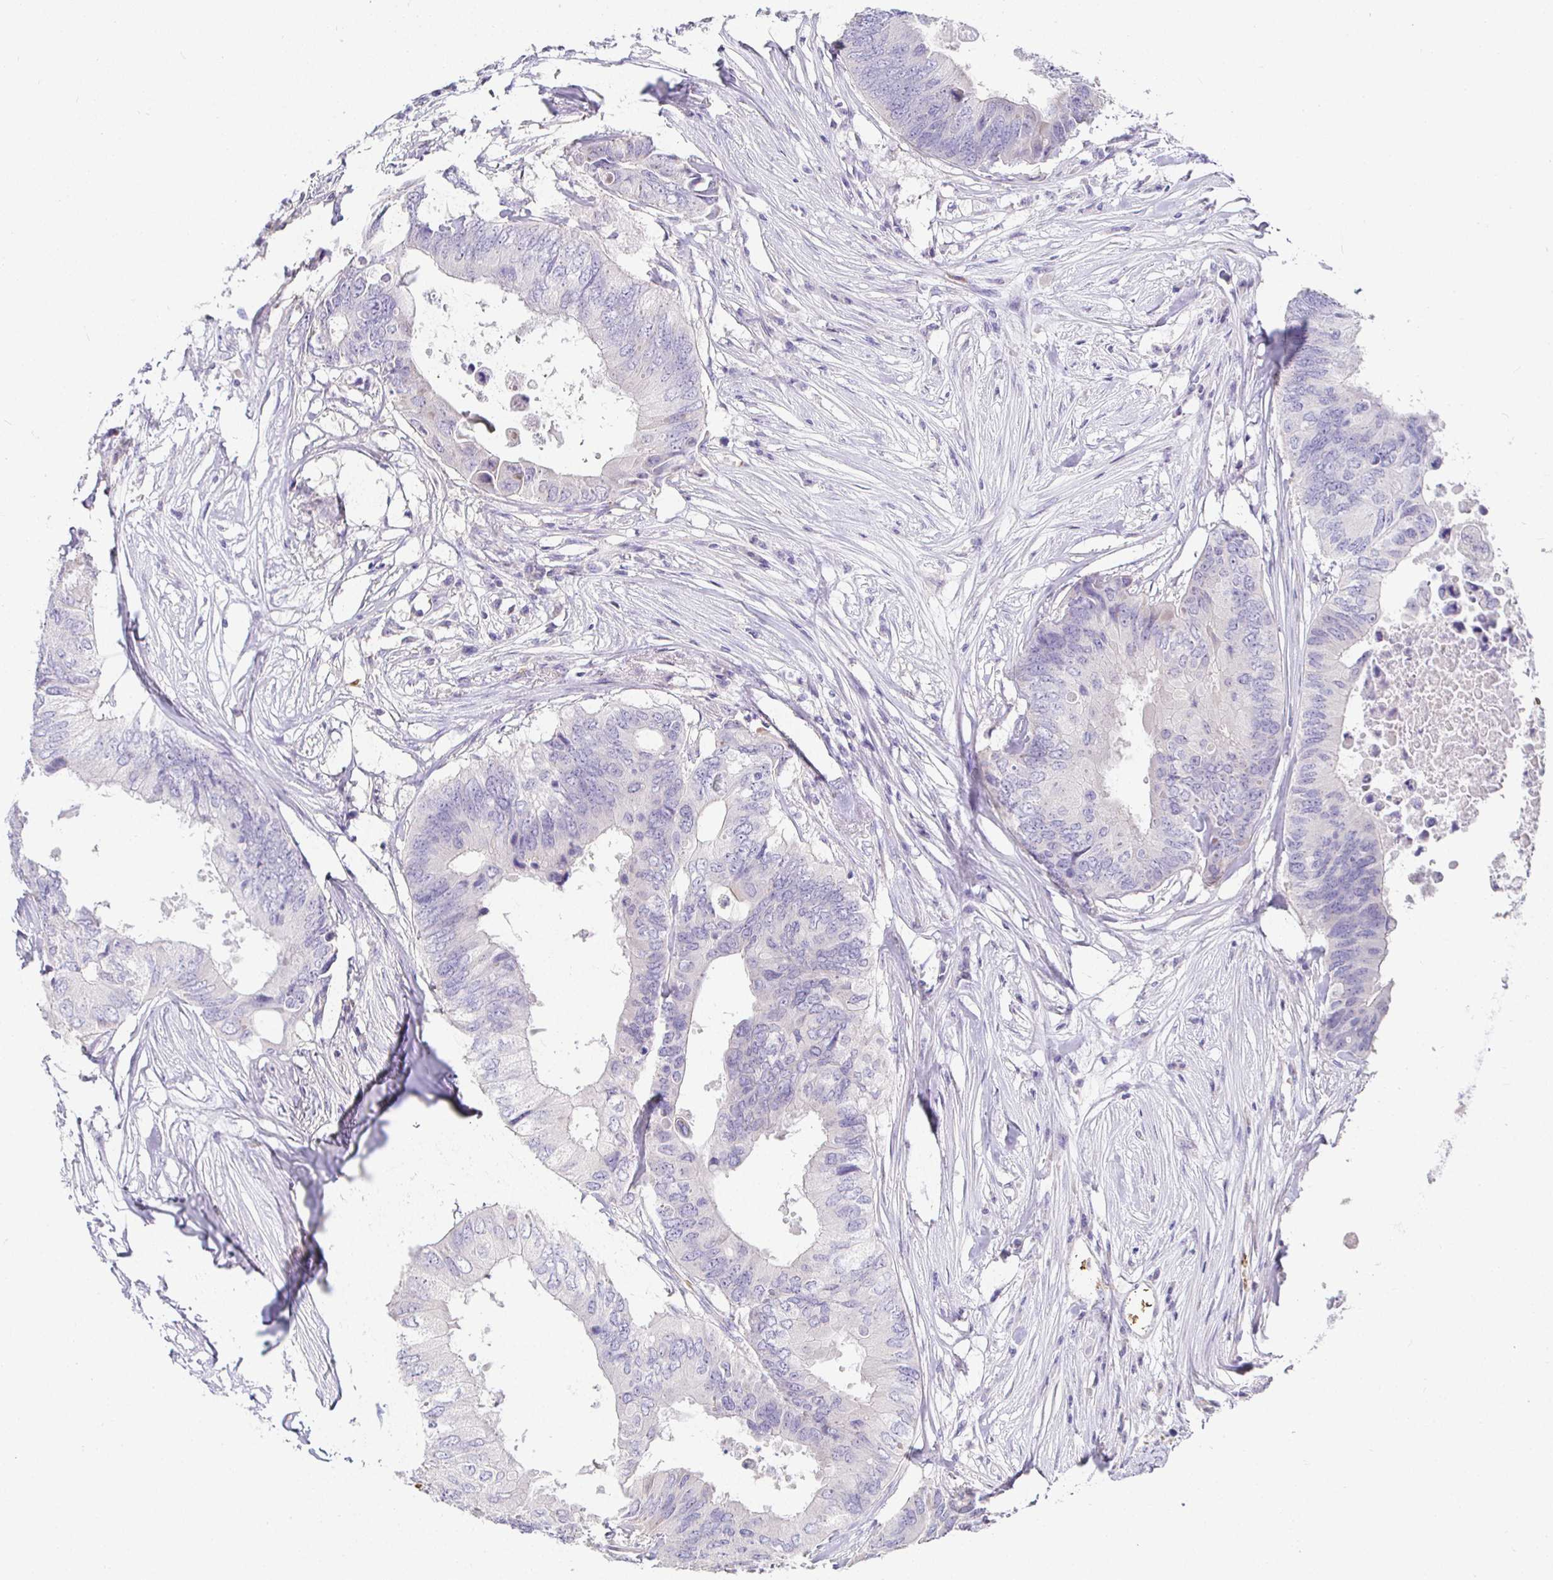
{"staining": {"intensity": "negative", "quantity": "none", "location": "none"}, "tissue": "colorectal cancer", "cell_type": "Tumor cells", "image_type": "cancer", "snomed": [{"axis": "morphology", "description": "Adenocarcinoma, NOS"}, {"axis": "topography", "description": "Colon"}], "caption": "Colorectal cancer (adenocarcinoma) stained for a protein using immunohistochemistry exhibits no expression tumor cells.", "gene": "SIRPA", "patient": {"sex": "male", "age": 71}}